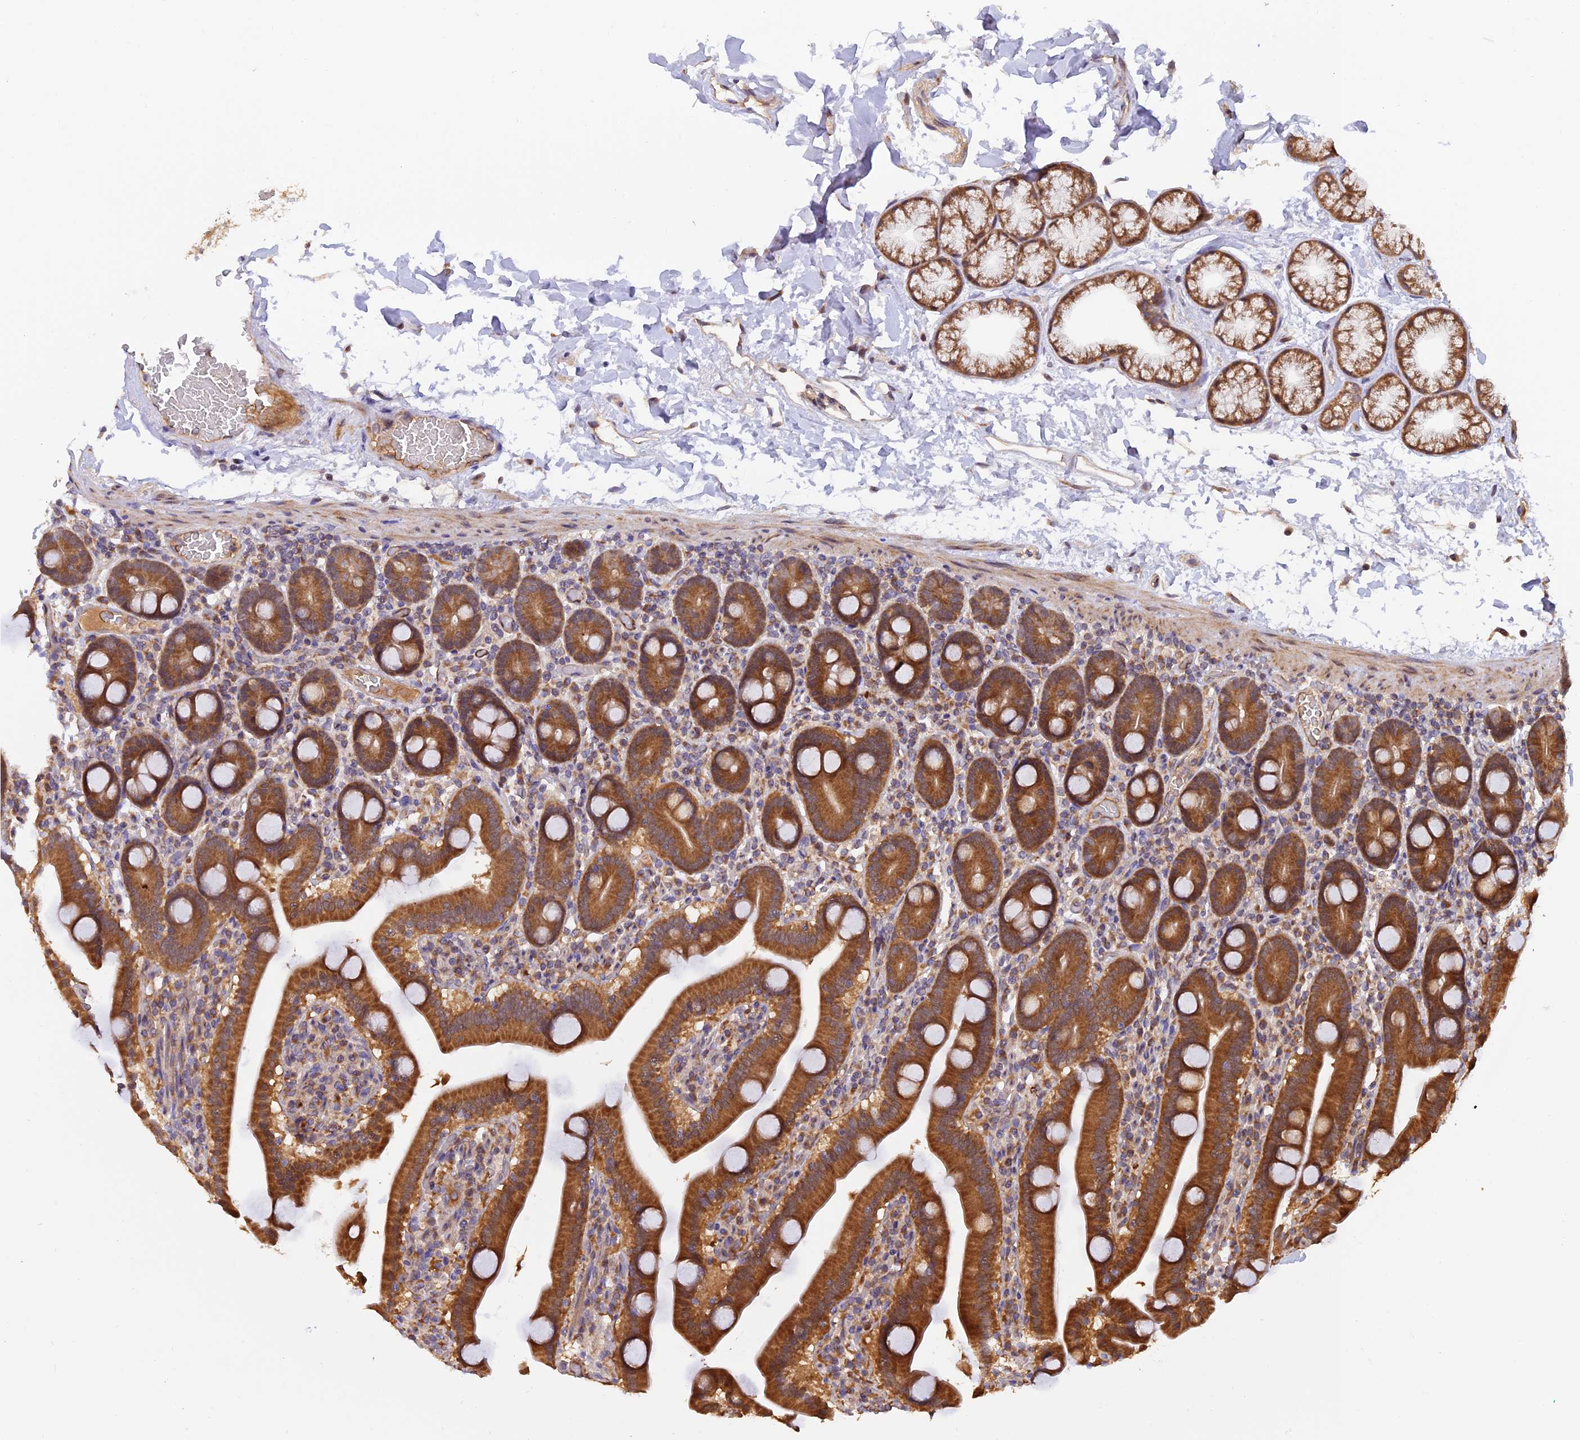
{"staining": {"intensity": "strong", "quantity": ">75%", "location": "cytoplasmic/membranous"}, "tissue": "duodenum", "cell_type": "Glandular cells", "image_type": "normal", "snomed": [{"axis": "morphology", "description": "Normal tissue, NOS"}, {"axis": "topography", "description": "Duodenum"}], "caption": "Duodenum stained with immunohistochemistry (IHC) exhibits strong cytoplasmic/membranous expression in approximately >75% of glandular cells.", "gene": "MNS1", "patient": {"sex": "male", "age": 55}}